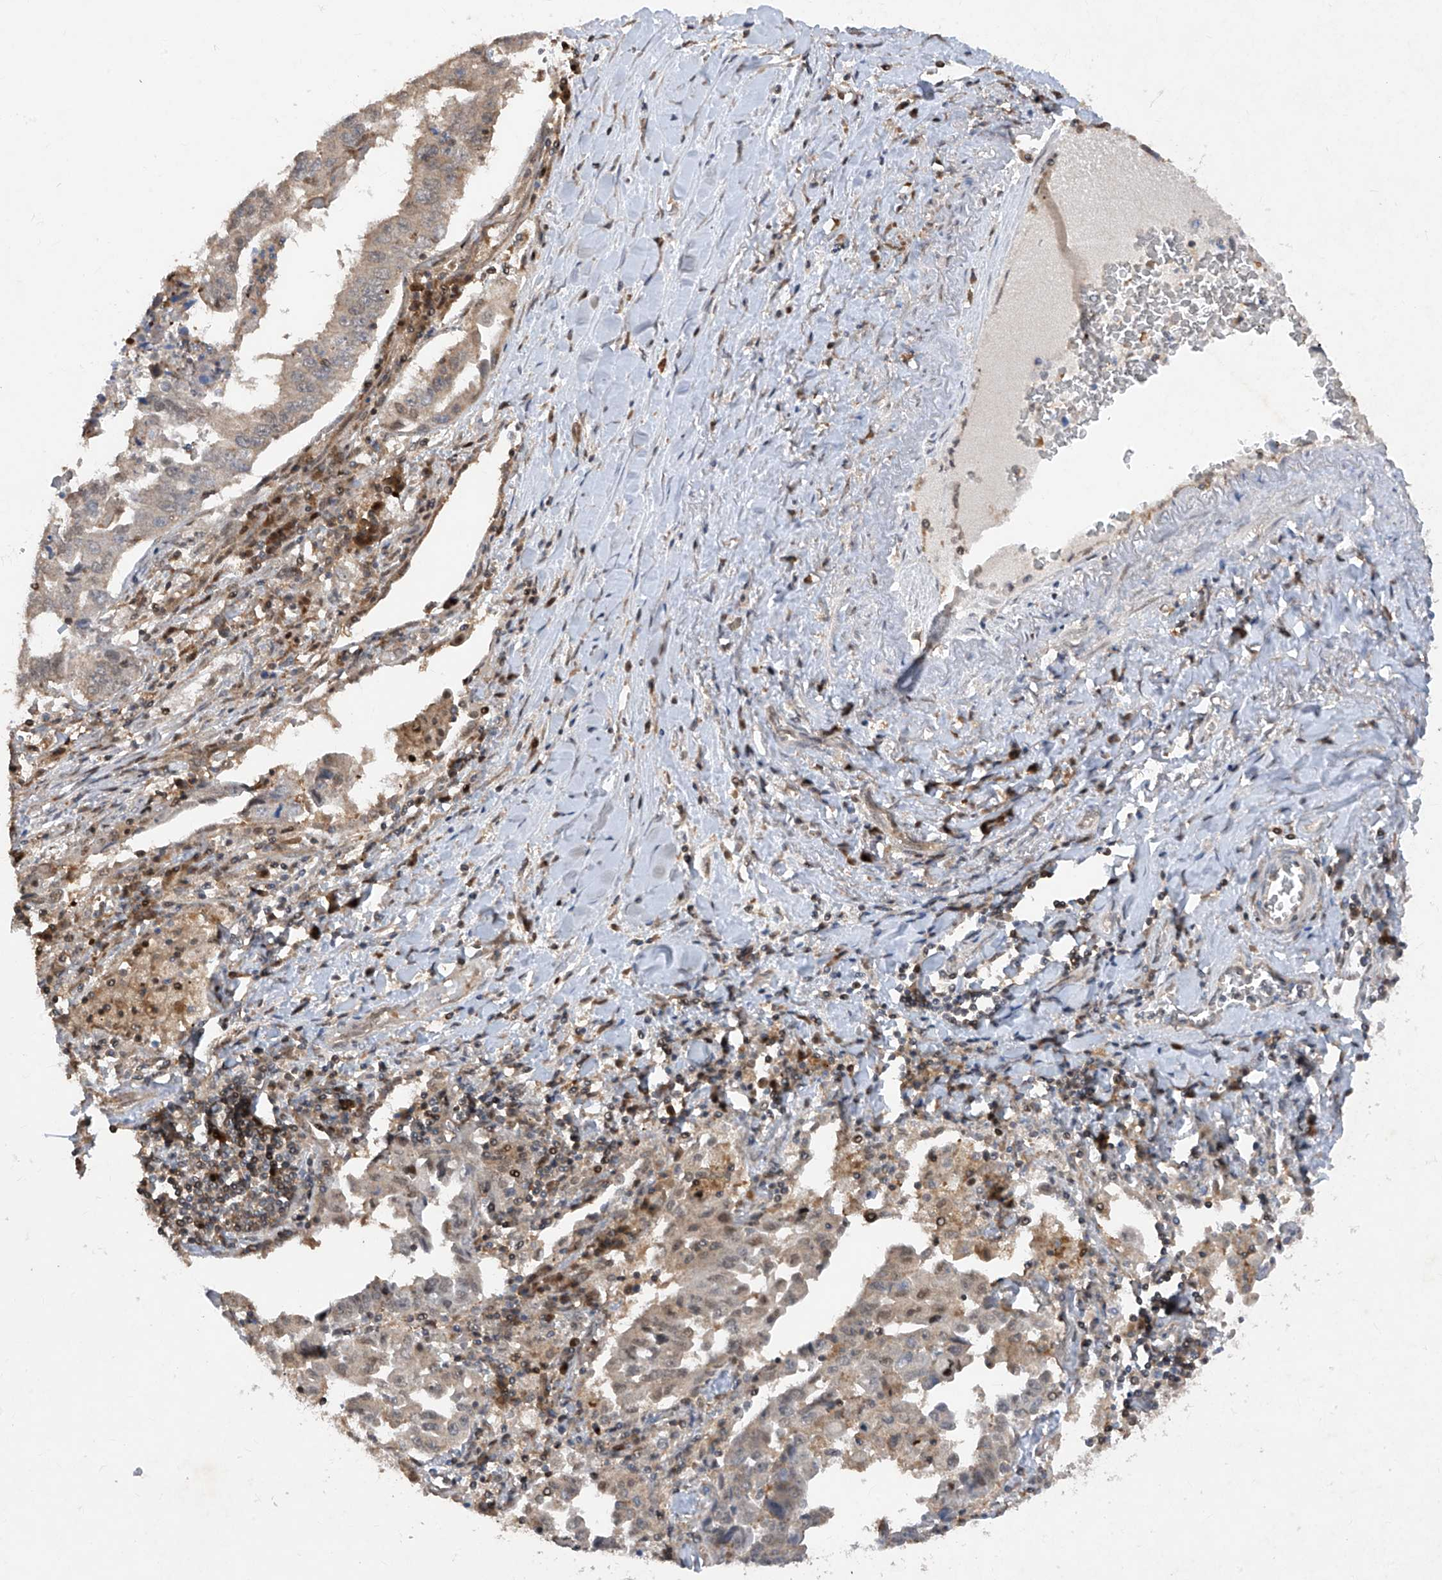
{"staining": {"intensity": "weak", "quantity": "<25%", "location": "cytoplasmic/membranous"}, "tissue": "lung cancer", "cell_type": "Tumor cells", "image_type": "cancer", "snomed": [{"axis": "morphology", "description": "Adenocarcinoma, NOS"}, {"axis": "topography", "description": "Lung"}], "caption": "An image of human lung adenocarcinoma is negative for staining in tumor cells.", "gene": "ZNF358", "patient": {"sex": "female", "age": 51}}